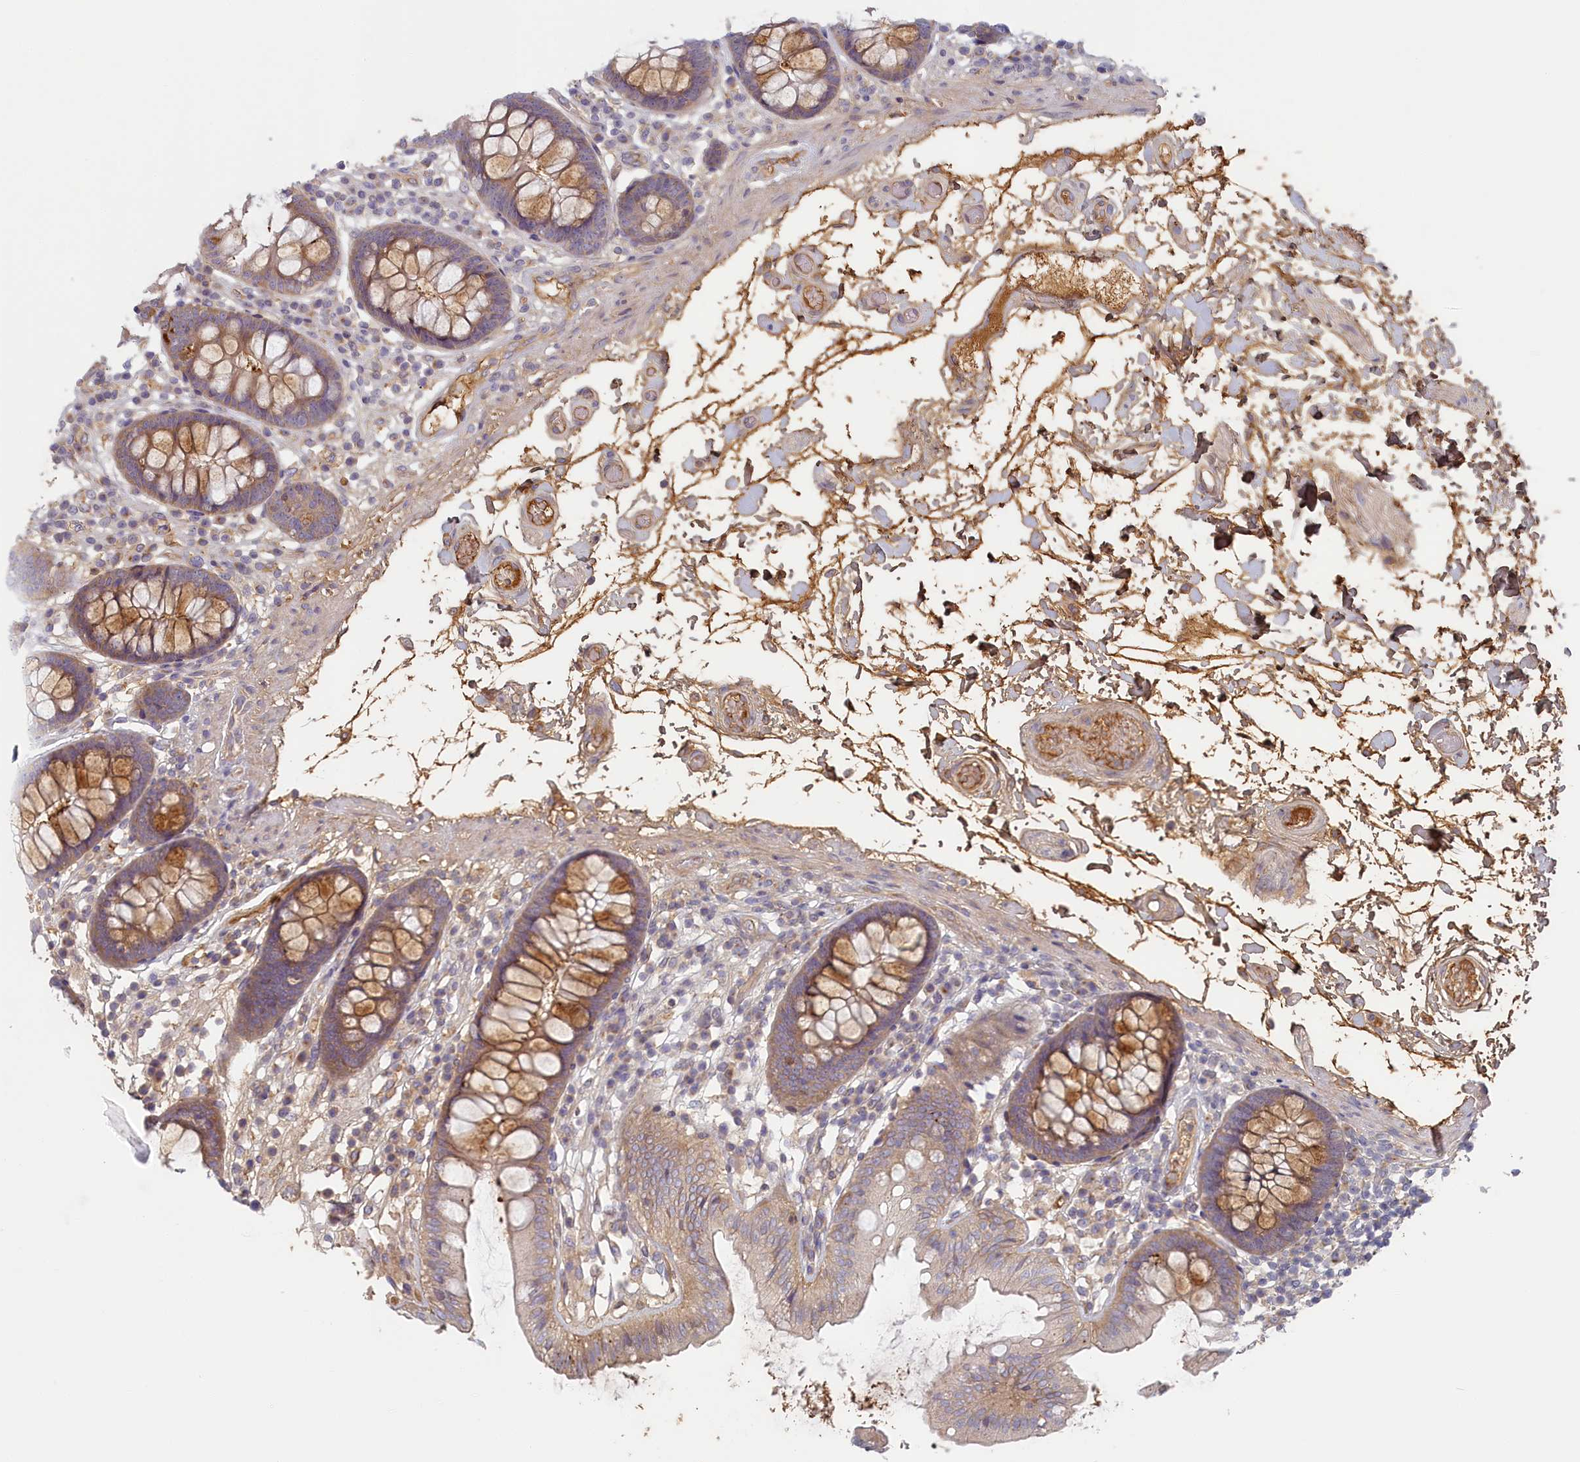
{"staining": {"intensity": "moderate", "quantity": ">75%", "location": "cytoplasmic/membranous"}, "tissue": "colon", "cell_type": "Endothelial cells", "image_type": "normal", "snomed": [{"axis": "morphology", "description": "Normal tissue, NOS"}, {"axis": "topography", "description": "Colon"}], "caption": "Immunohistochemistry (IHC) (DAB (3,3'-diaminobenzidine)) staining of benign colon exhibits moderate cytoplasmic/membranous protein staining in approximately >75% of endothelial cells.", "gene": "STX16", "patient": {"sex": "male", "age": 84}}